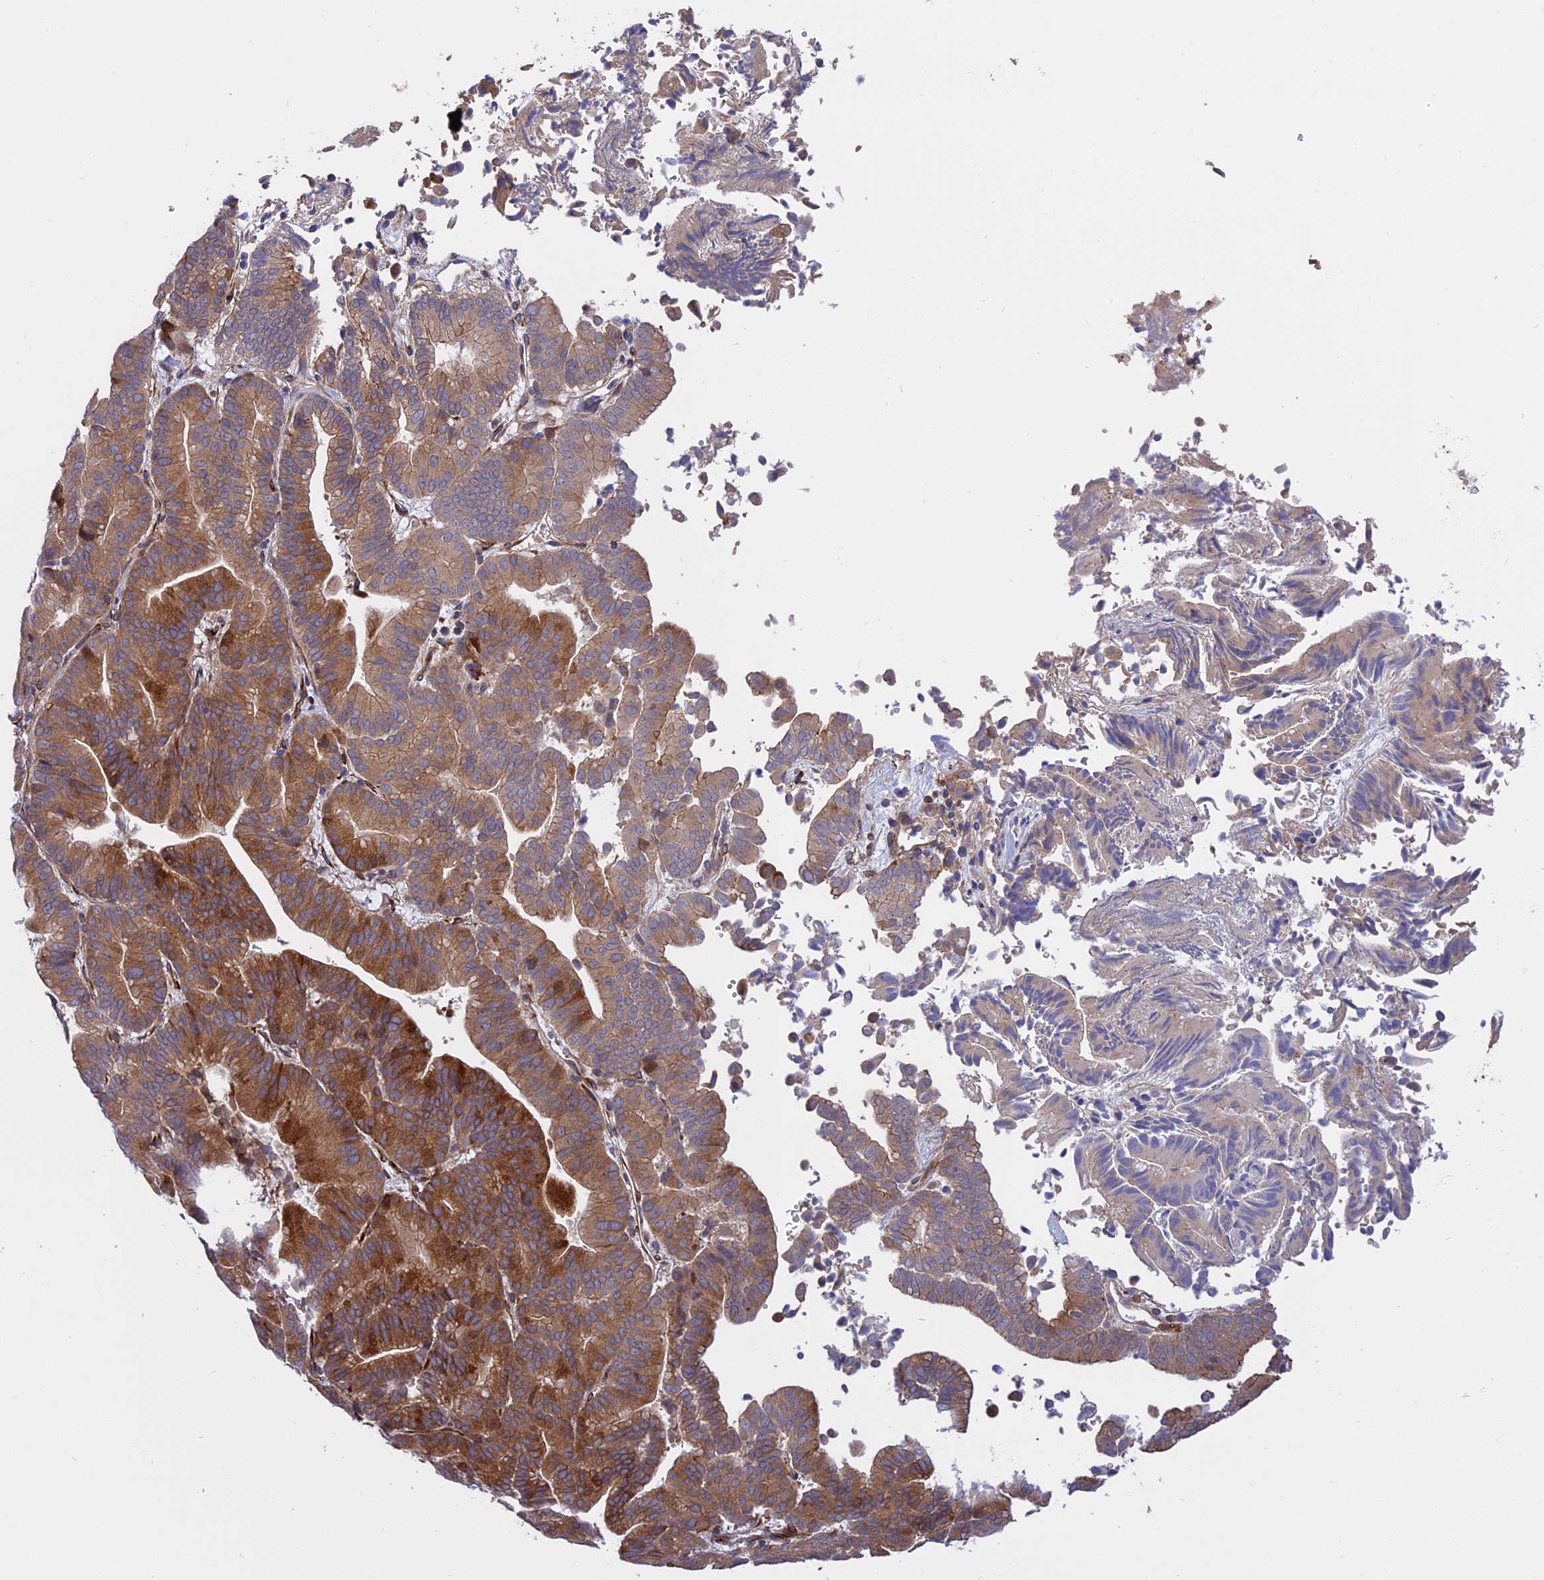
{"staining": {"intensity": "moderate", "quantity": ">75%", "location": "cytoplasmic/membranous"}, "tissue": "liver cancer", "cell_type": "Tumor cells", "image_type": "cancer", "snomed": [{"axis": "morphology", "description": "Cholangiocarcinoma"}, {"axis": "topography", "description": "Liver"}], "caption": "Human liver cancer (cholangiocarcinoma) stained with a protein marker exhibits moderate staining in tumor cells.", "gene": "DDX60L", "patient": {"sex": "female", "age": 75}}